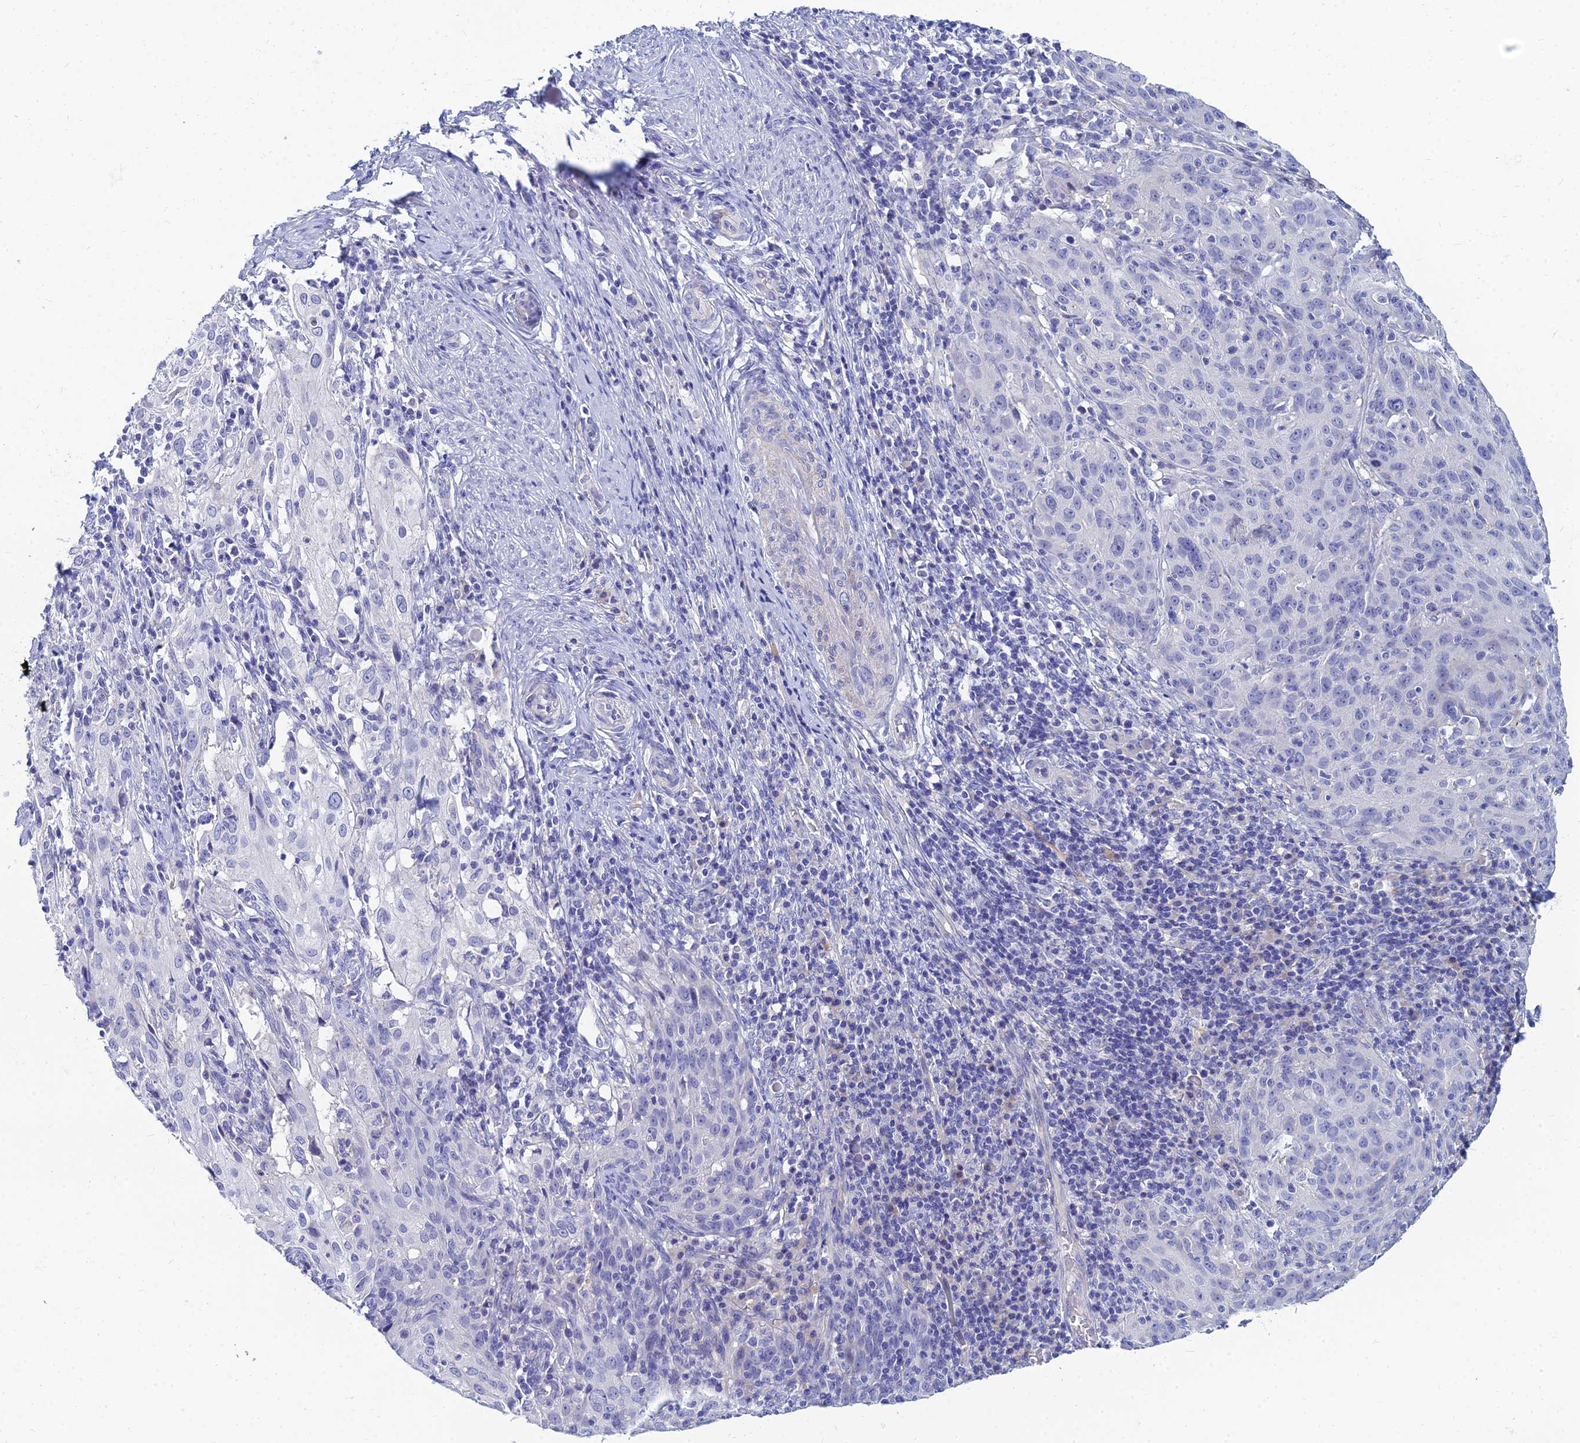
{"staining": {"intensity": "negative", "quantity": "none", "location": "none"}, "tissue": "cervical cancer", "cell_type": "Tumor cells", "image_type": "cancer", "snomed": [{"axis": "morphology", "description": "Squamous cell carcinoma, NOS"}, {"axis": "topography", "description": "Cervix"}], "caption": "DAB immunohistochemical staining of human cervical cancer demonstrates no significant expression in tumor cells. (Brightfield microscopy of DAB (3,3'-diaminobenzidine) IHC at high magnification).", "gene": "ZNF552", "patient": {"sex": "female", "age": 50}}